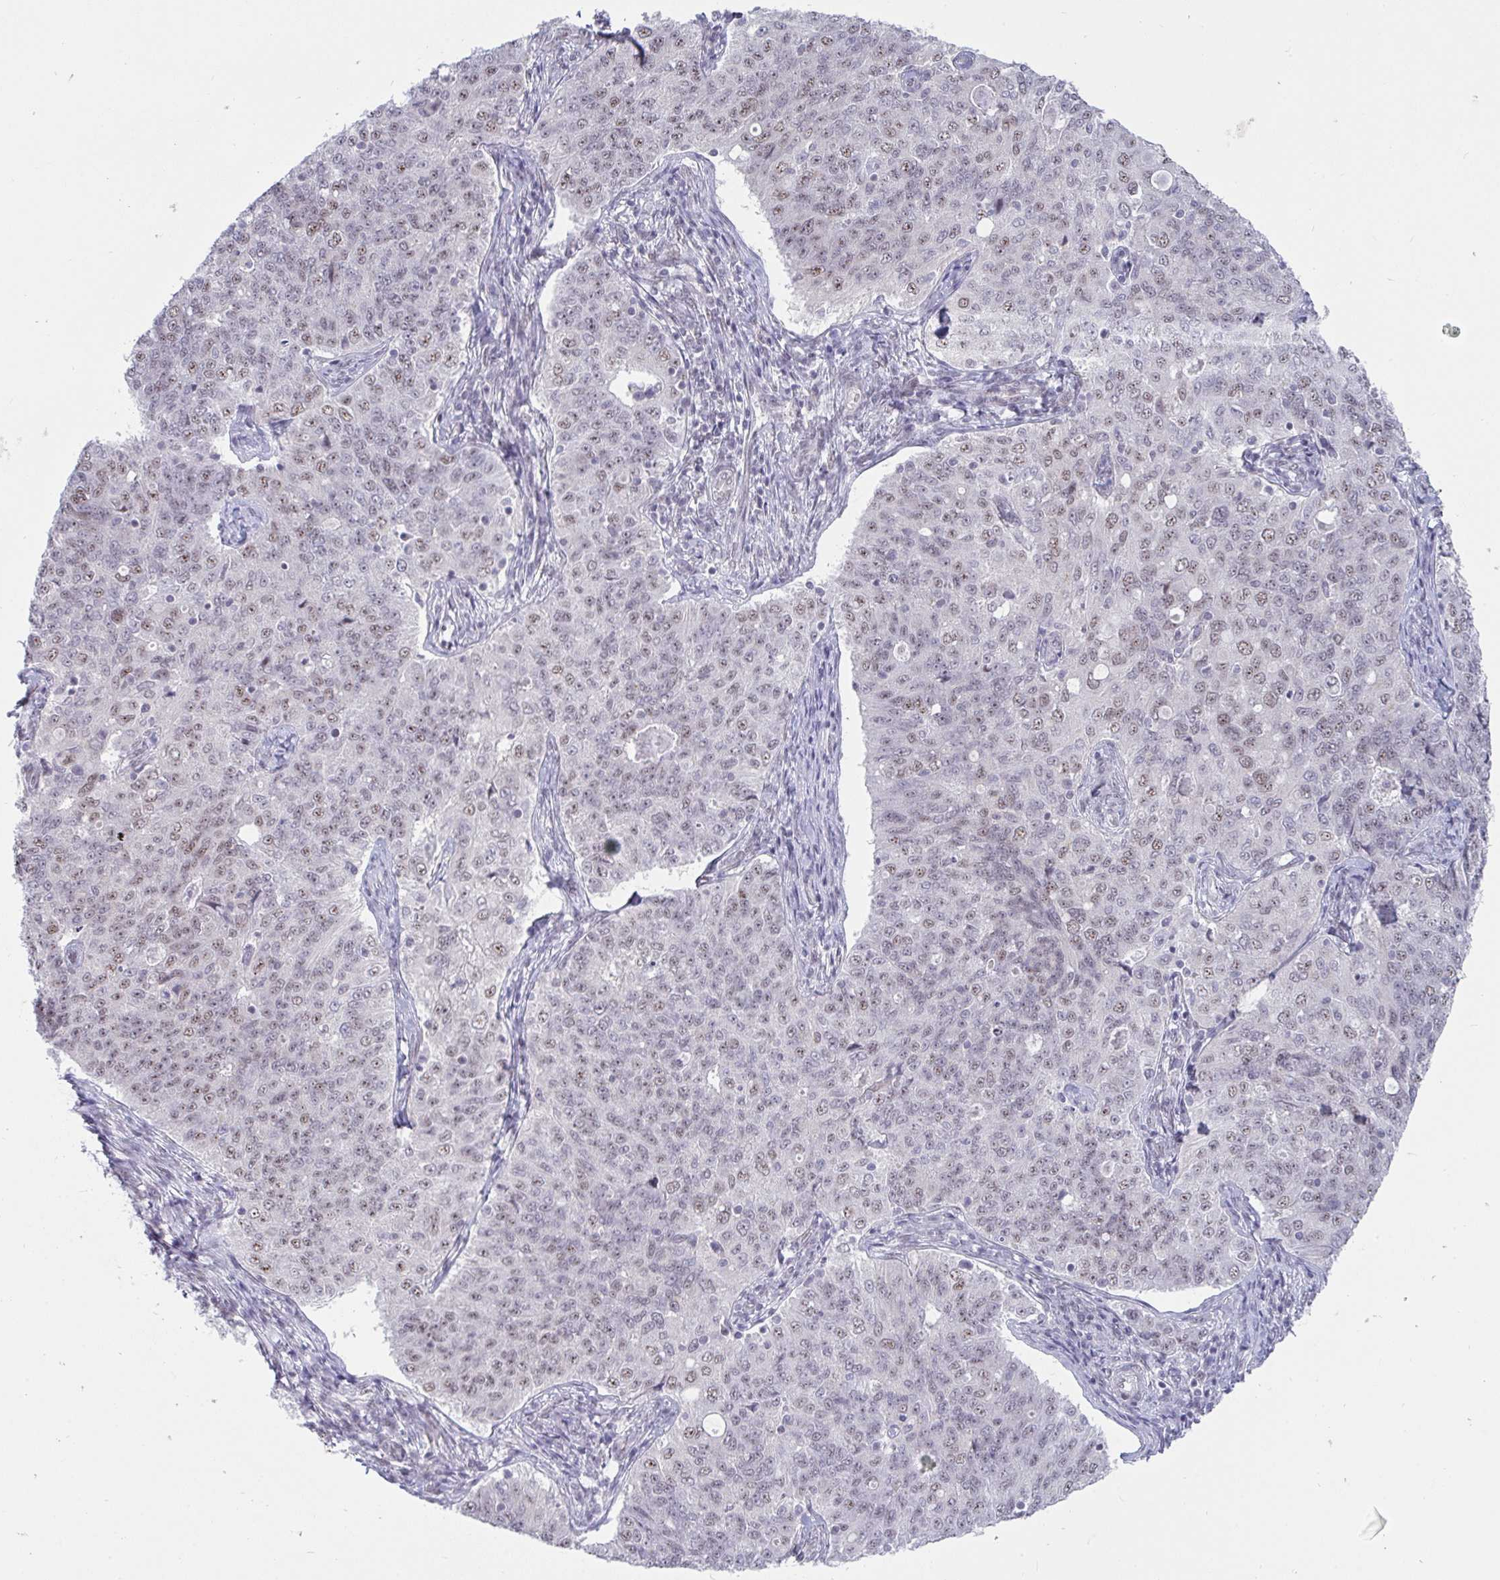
{"staining": {"intensity": "moderate", "quantity": "25%-75%", "location": "nuclear"}, "tissue": "endometrial cancer", "cell_type": "Tumor cells", "image_type": "cancer", "snomed": [{"axis": "morphology", "description": "Adenocarcinoma, NOS"}, {"axis": "topography", "description": "Endometrium"}], "caption": "Protein staining exhibits moderate nuclear positivity in approximately 25%-75% of tumor cells in endometrial cancer.", "gene": "PRR14", "patient": {"sex": "female", "age": 43}}